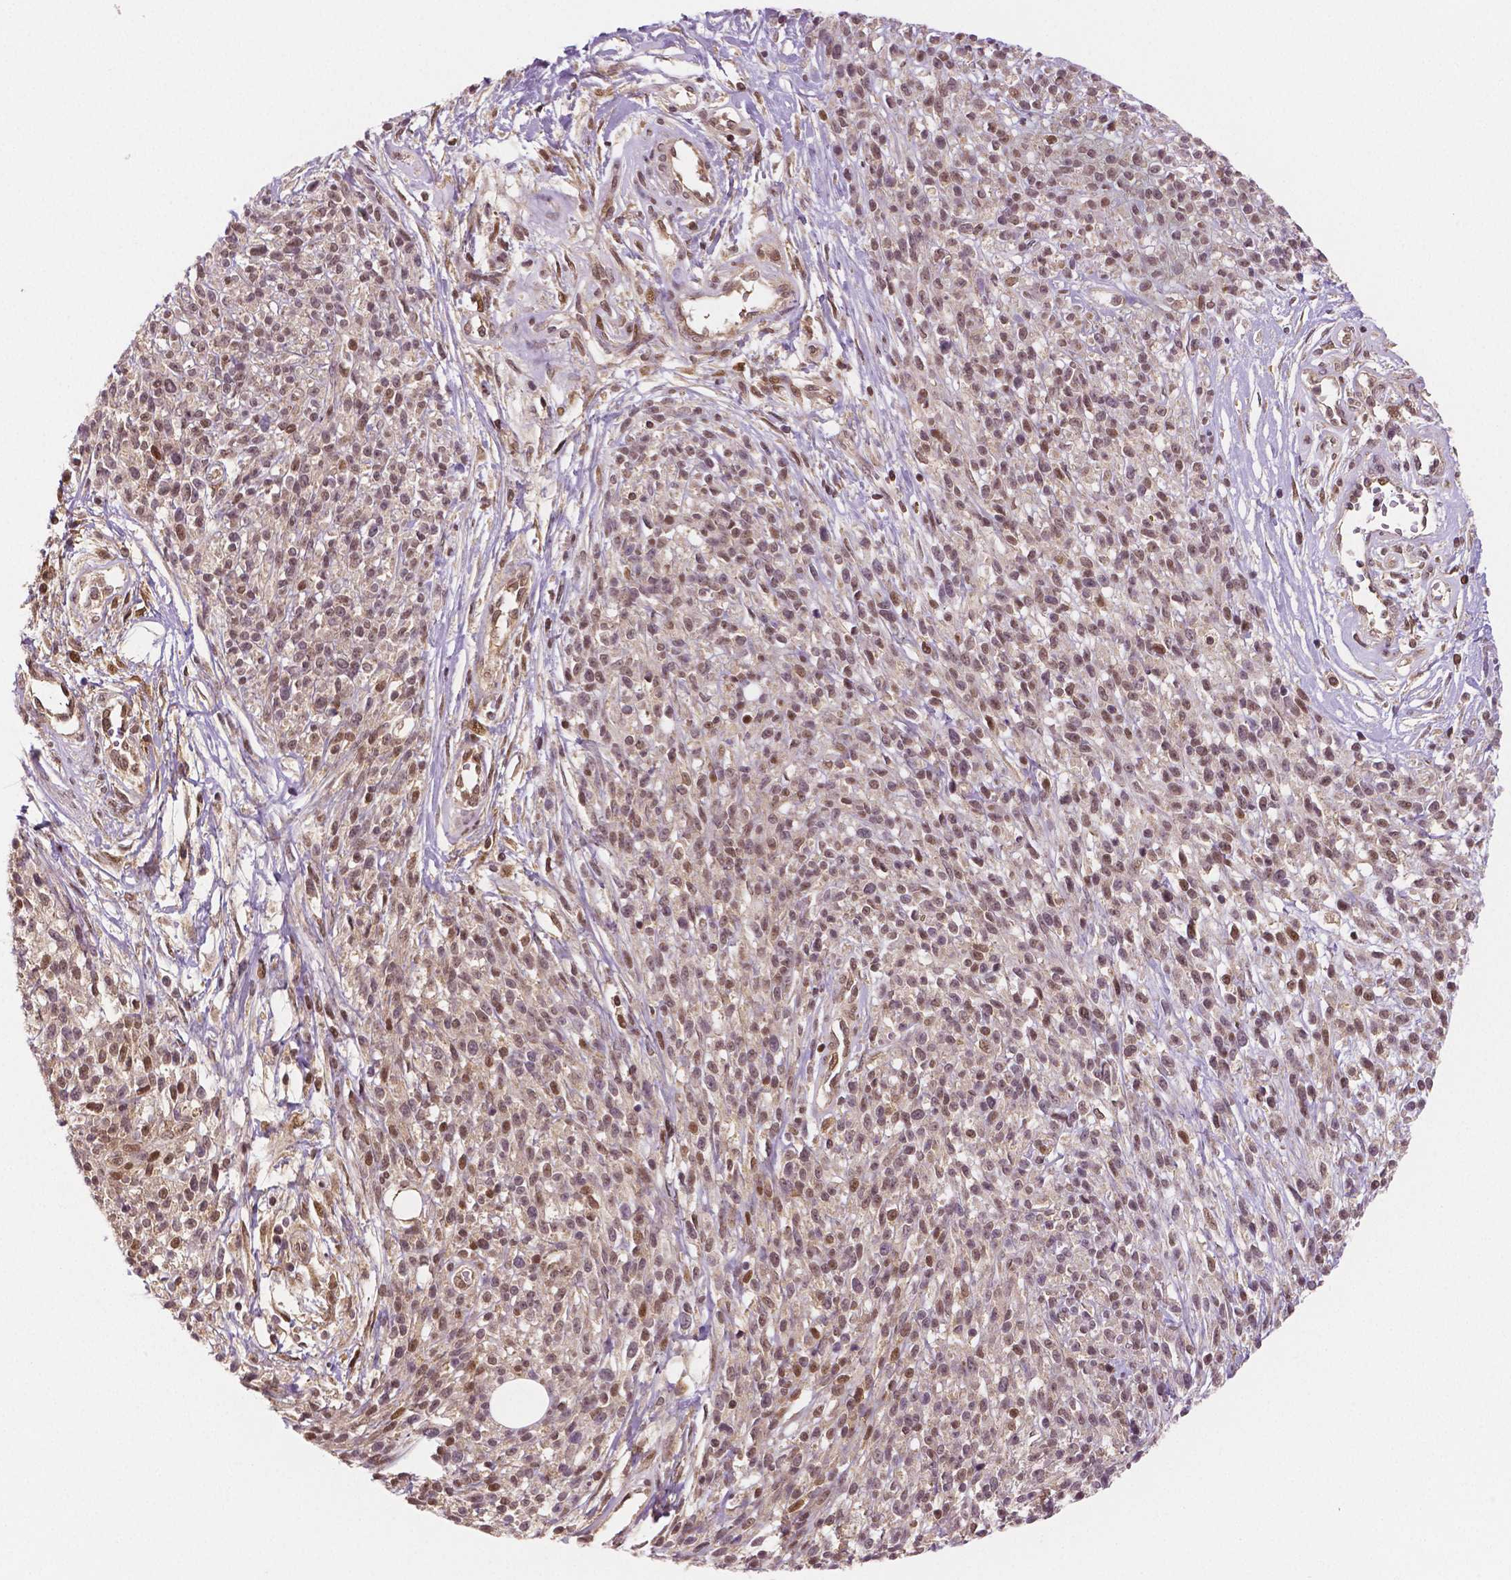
{"staining": {"intensity": "moderate", "quantity": ">75%", "location": "cytoplasmic/membranous,nuclear"}, "tissue": "melanoma", "cell_type": "Tumor cells", "image_type": "cancer", "snomed": [{"axis": "morphology", "description": "Malignant melanoma, NOS"}, {"axis": "topography", "description": "Skin"}, {"axis": "topography", "description": "Skin of trunk"}], "caption": "Malignant melanoma stained with a protein marker demonstrates moderate staining in tumor cells.", "gene": "STAT3", "patient": {"sex": "male", "age": 74}}